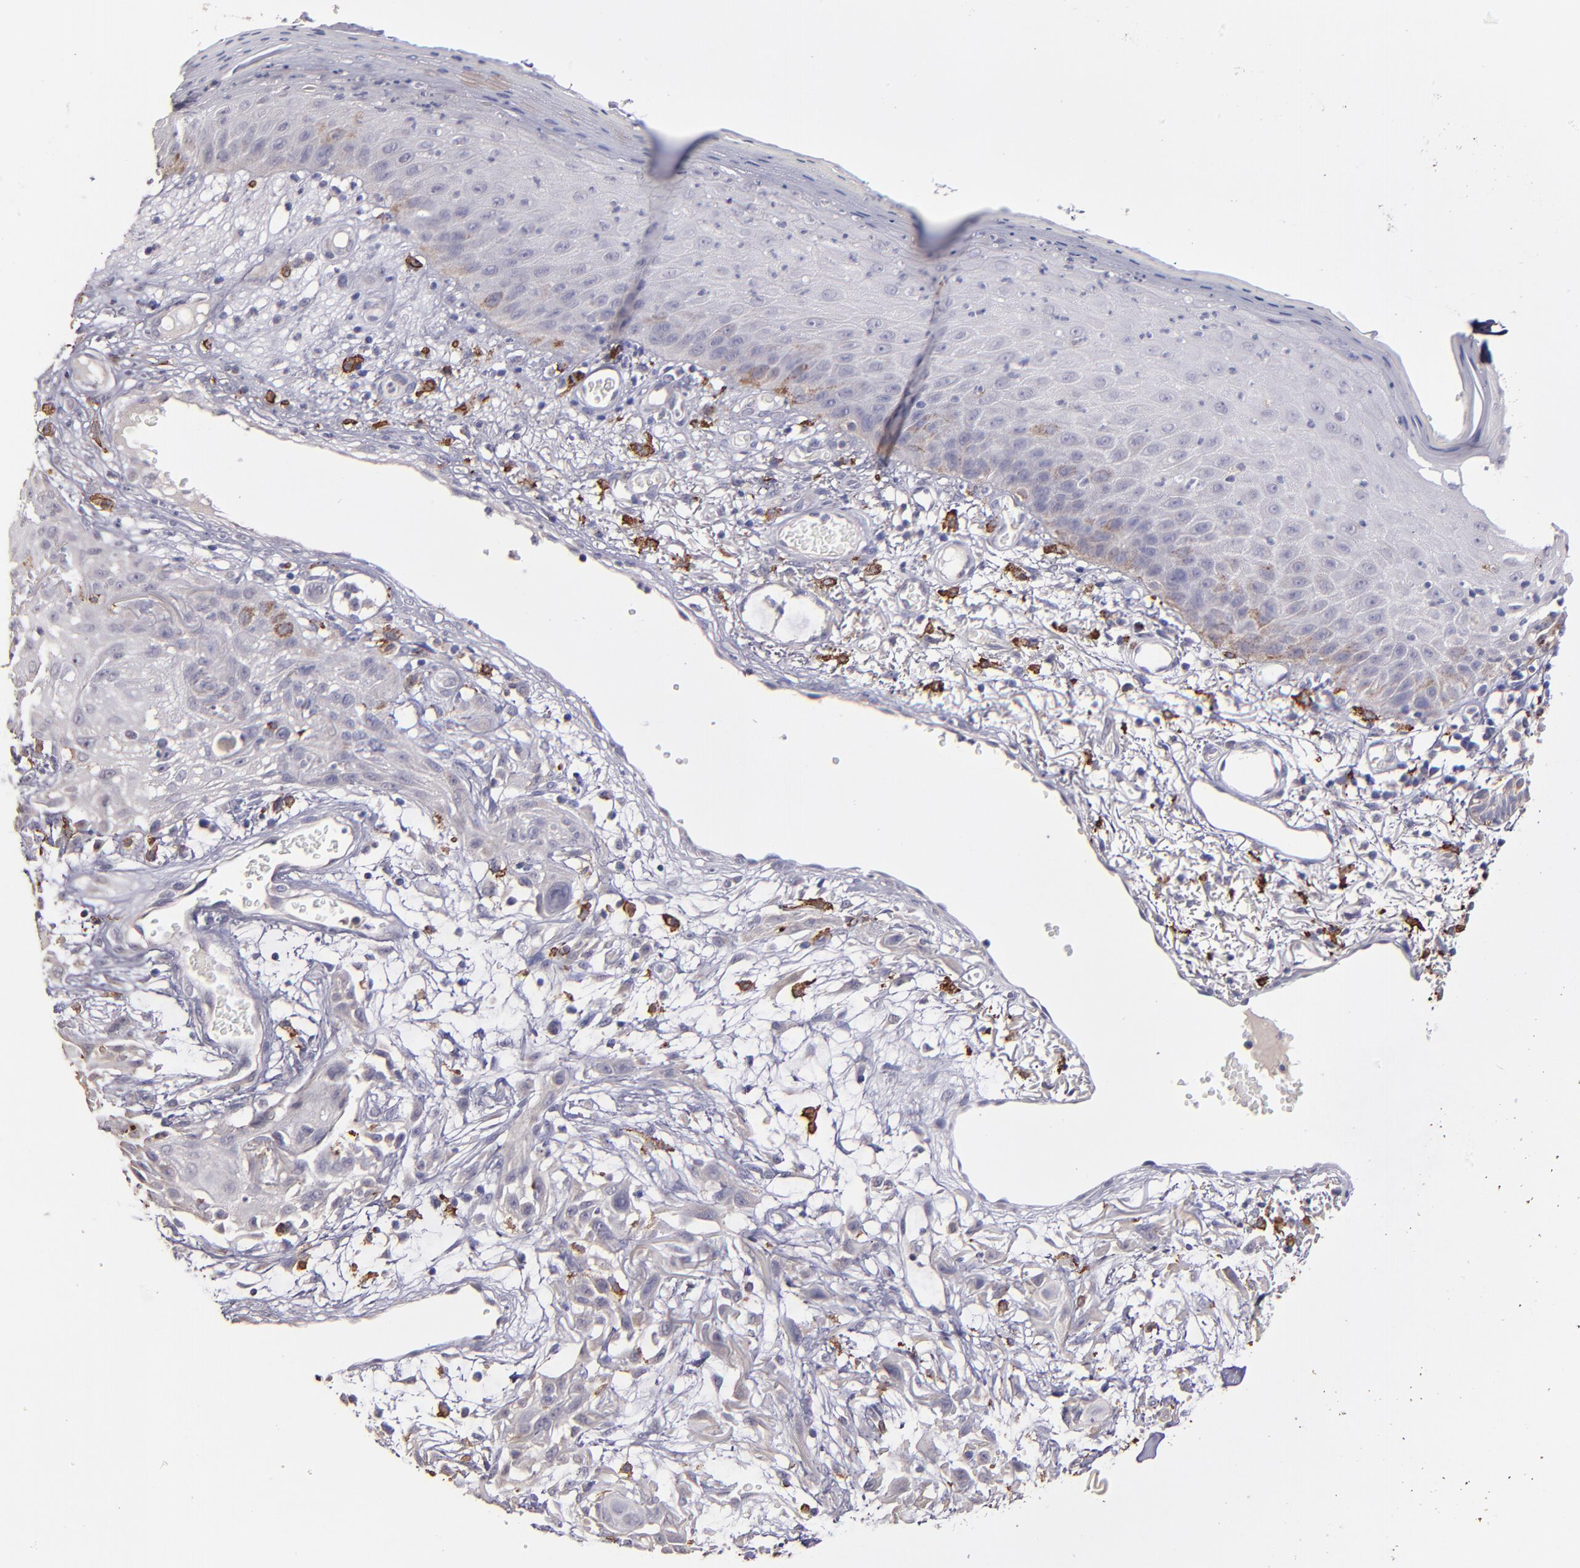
{"staining": {"intensity": "moderate", "quantity": "<25%", "location": "cytoplasmic/membranous"}, "tissue": "skin cancer", "cell_type": "Tumor cells", "image_type": "cancer", "snomed": [{"axis": "morphology", "description": "Squamous cell carcinoma, NOS"}, {"axis": "topography", "description": "Skin"}], "caption": "This histopathology image exhibits immunohistochemistry staining of human skin cancer, with low moderate cytoplasmic/membranous positivity in about <25% of tumor cells.", "gene": "GLDC", "patient": {"sex": "female", "age": 59}}